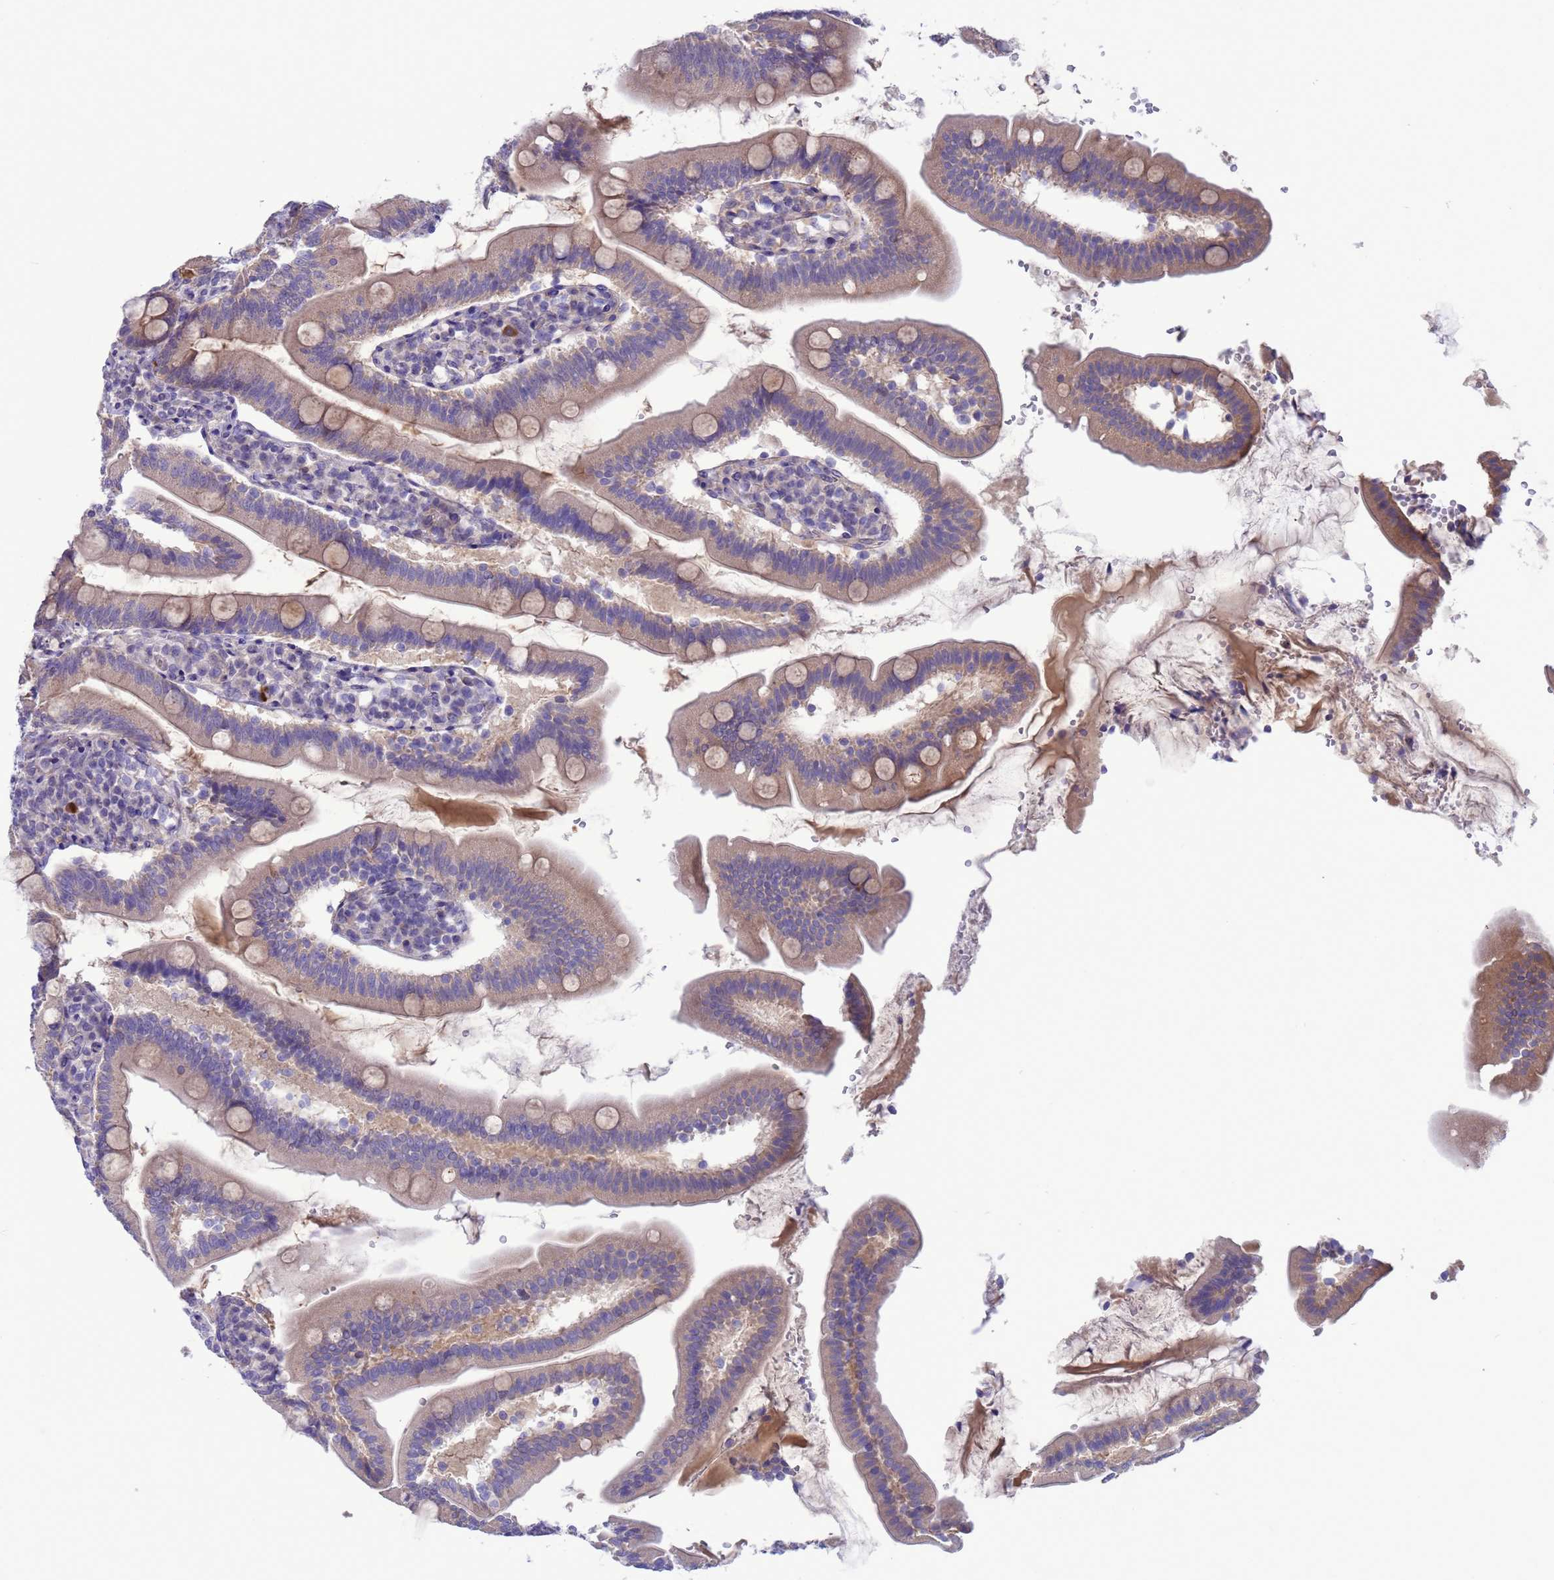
{"staining": {"intensity": "weak", "quantity": "<25%", "location": "cytoplasmic/membranous"}, "tissue": "duodenum", "cell_type": "Glandular cells", "image_type": "normal", "snomed": [{"axis": "morphology", "description": "Normal tissue, NOS"}, {"axis": "topography", "description": "Duodenum"}], "caption": "Glandular cells show no significant positivity in benign duodenum. (DAB (3,3'-diaminobenzidine) immunohistochemistry (IHC), high magnification).", "gene": "GJA10", "patient": {"sex": "female", "age": 67}}